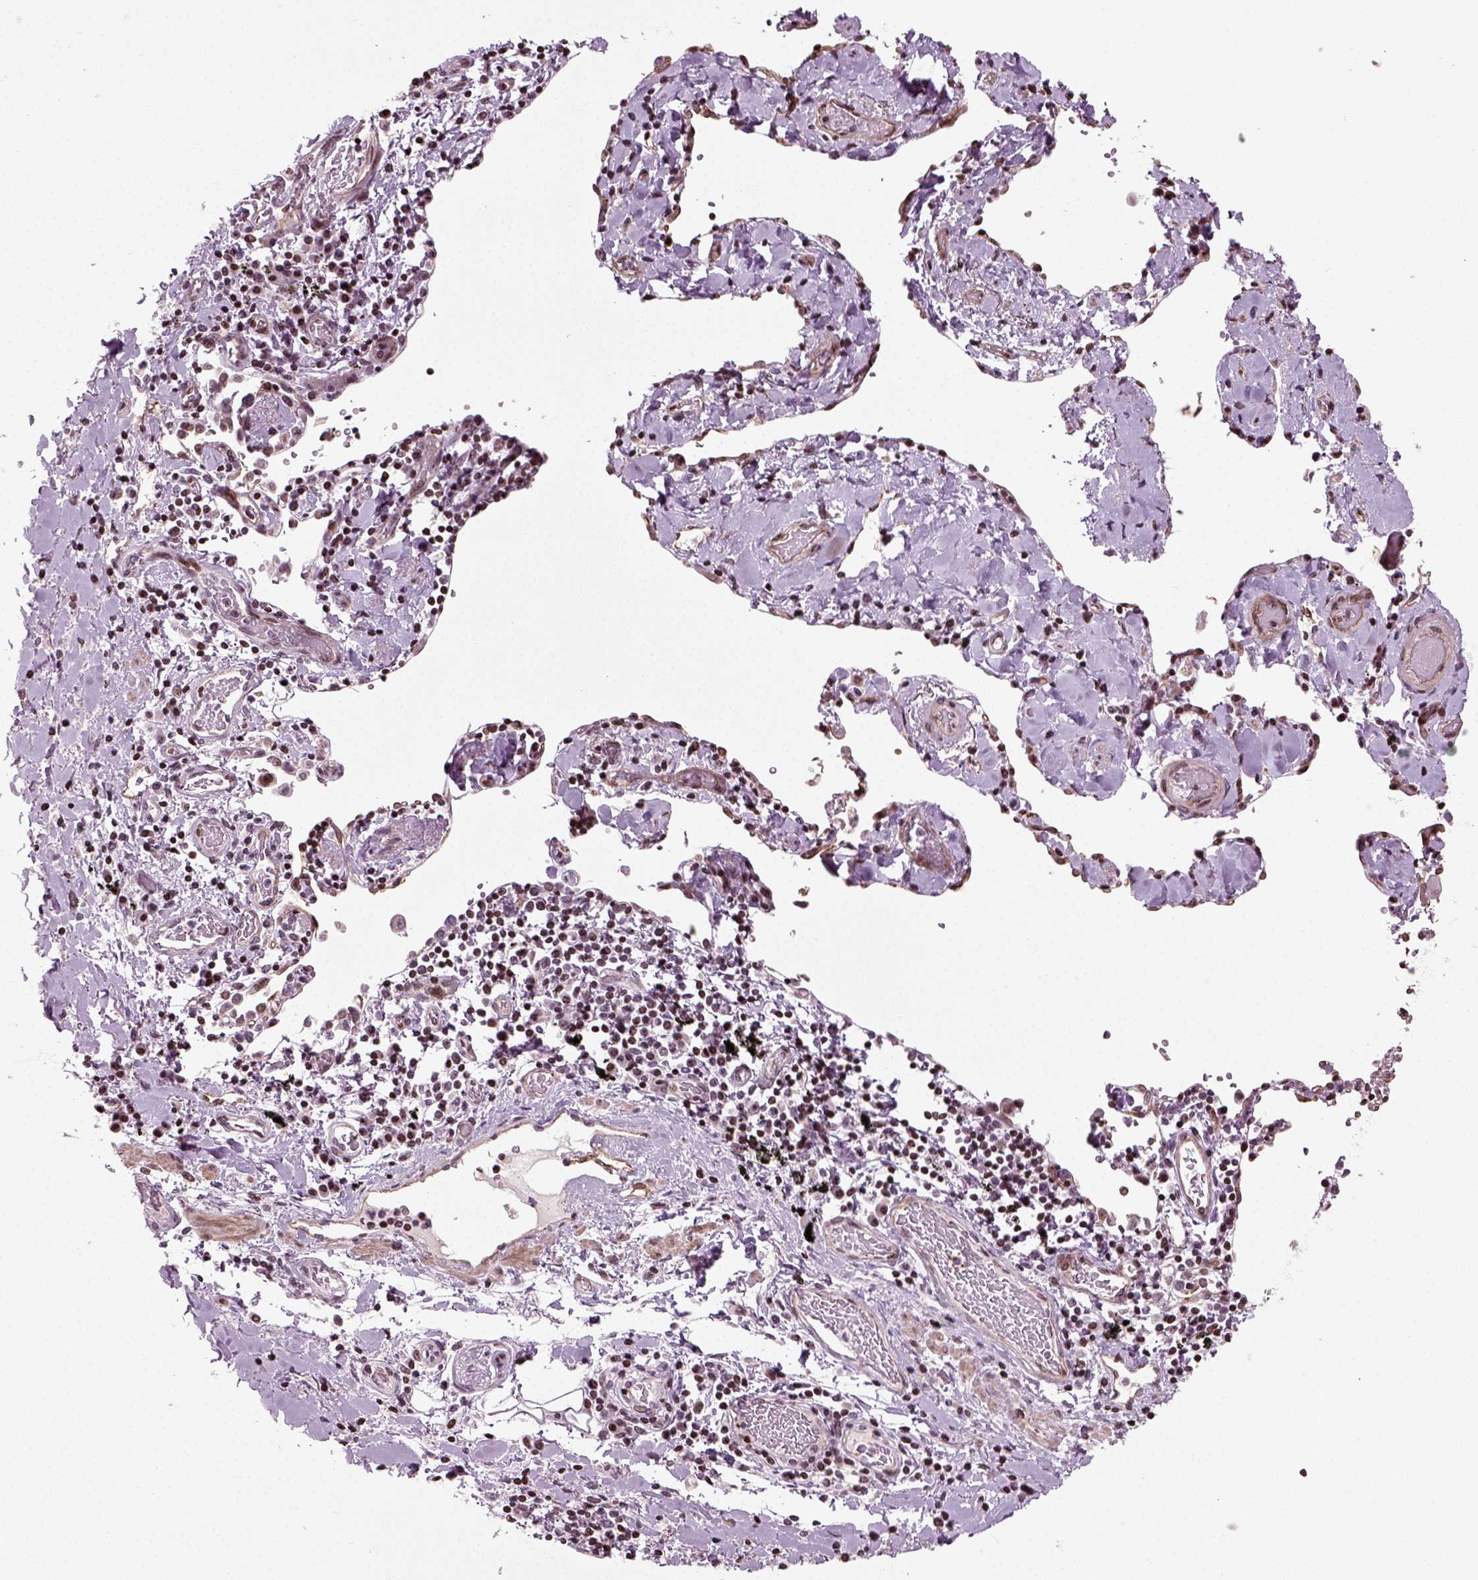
{"staining": {"intensity": "negative", "quantity": "none", "location": "none"}, "tissue": "lung cancer", "cell_type": "Tumor cells", "image_type": "cancer", "snomed": [{"axis": "morphology", "description": "Squamous cell carcinoma, NOS"}, {"axis": "topography", "description": "Lung"}], "caption": "Tumor cells are negative for protein expression in human lung squamous cell carcinoma.", "gene": "HEYL", "patient": {"sex": "male", "age": 57}}